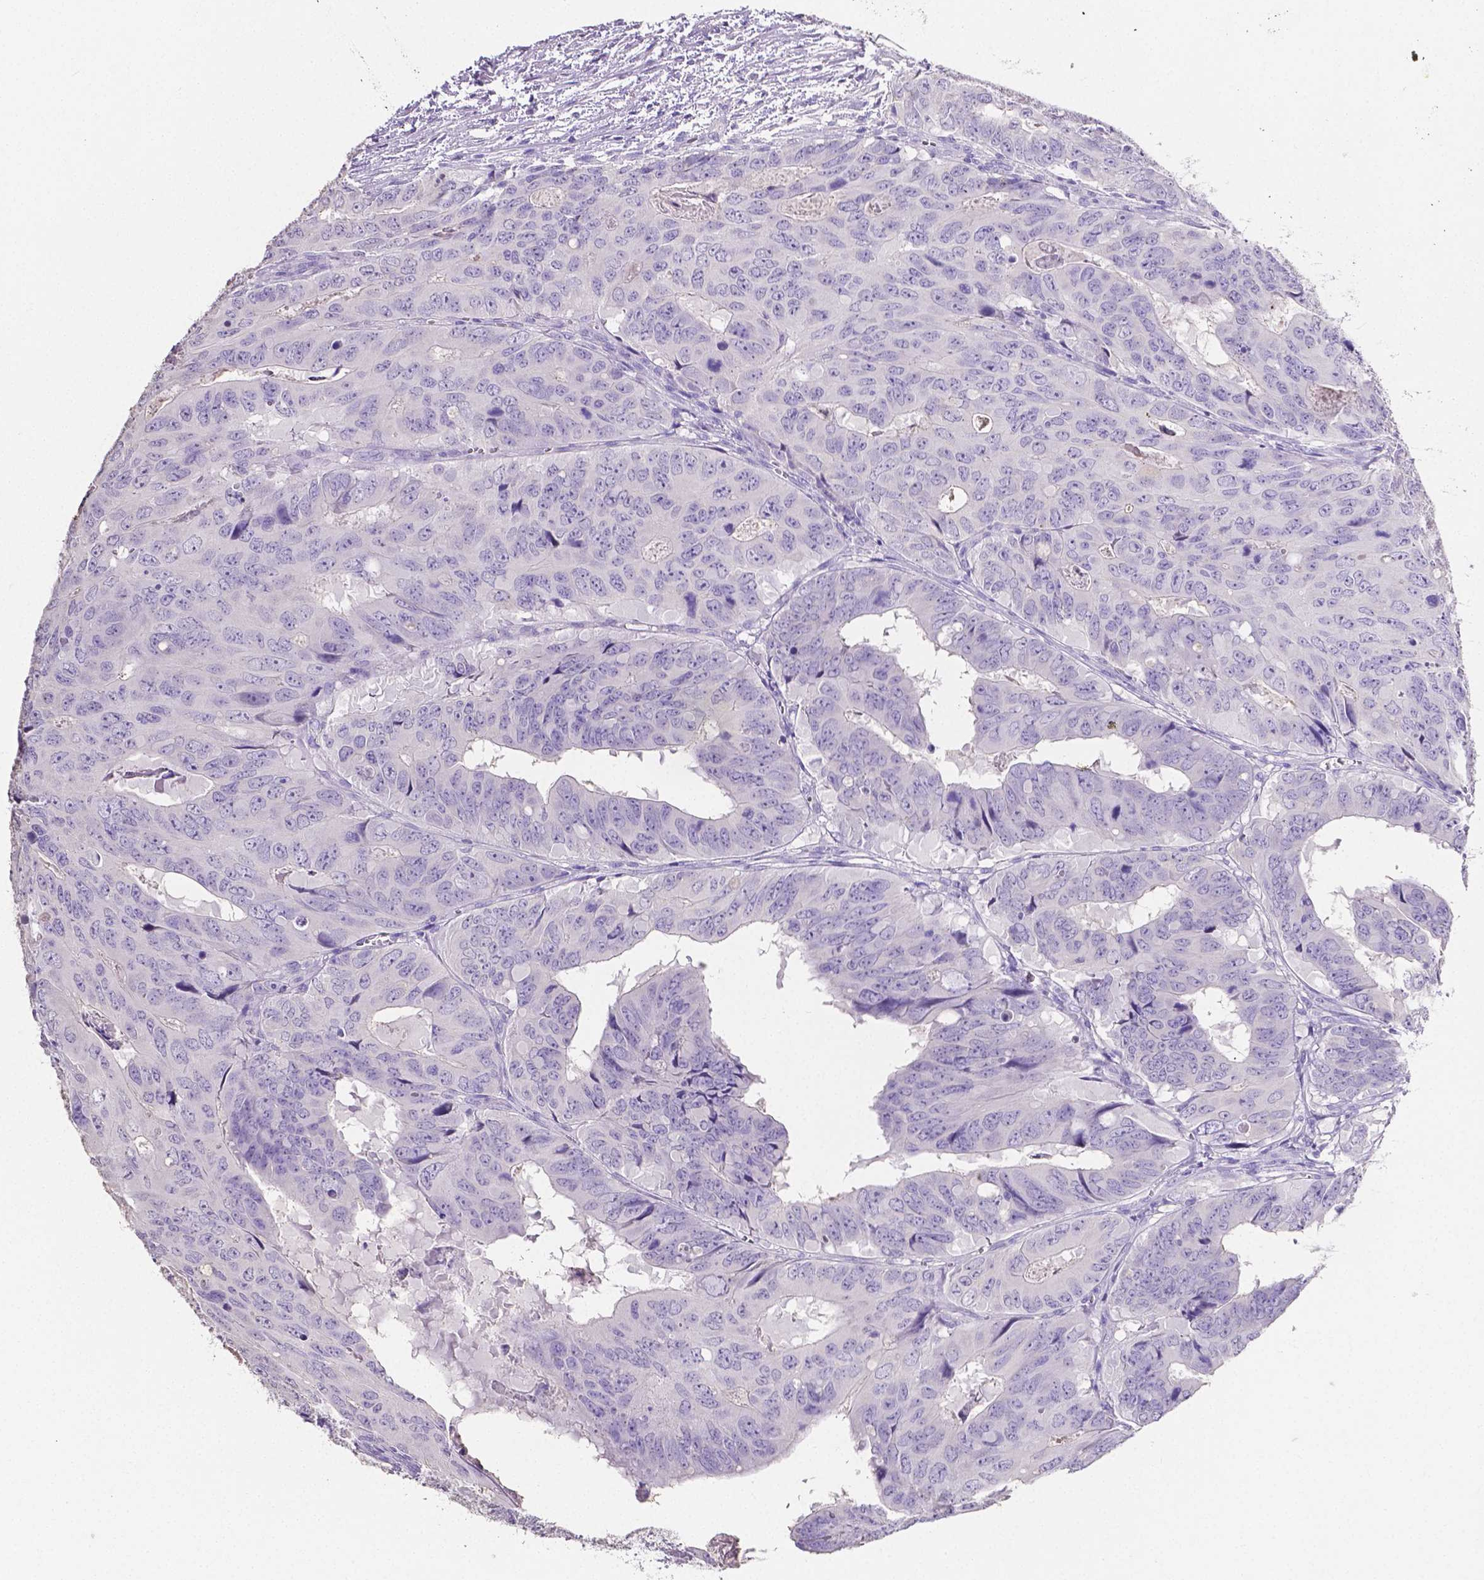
{"staining": {"intensity": "negative", "quantity": "none", "location": "none"}, "tissue": "colorectal cancer", "cell_type": "Tumor cells", "image_type": "cancer", "snomed": [{"axis": "morphology", "description": "Adenocarcinoma, NOS"}, {"axis": "topography", "description": "Colon"}], "caption": "Colorectal cancer (adenocarcinoma) stained for a protein using immunohistochemistry (IHC) displays no staining tumor cells.", "gene": "SLC22A2", "patient": {"sex": "male", "age": 79}}